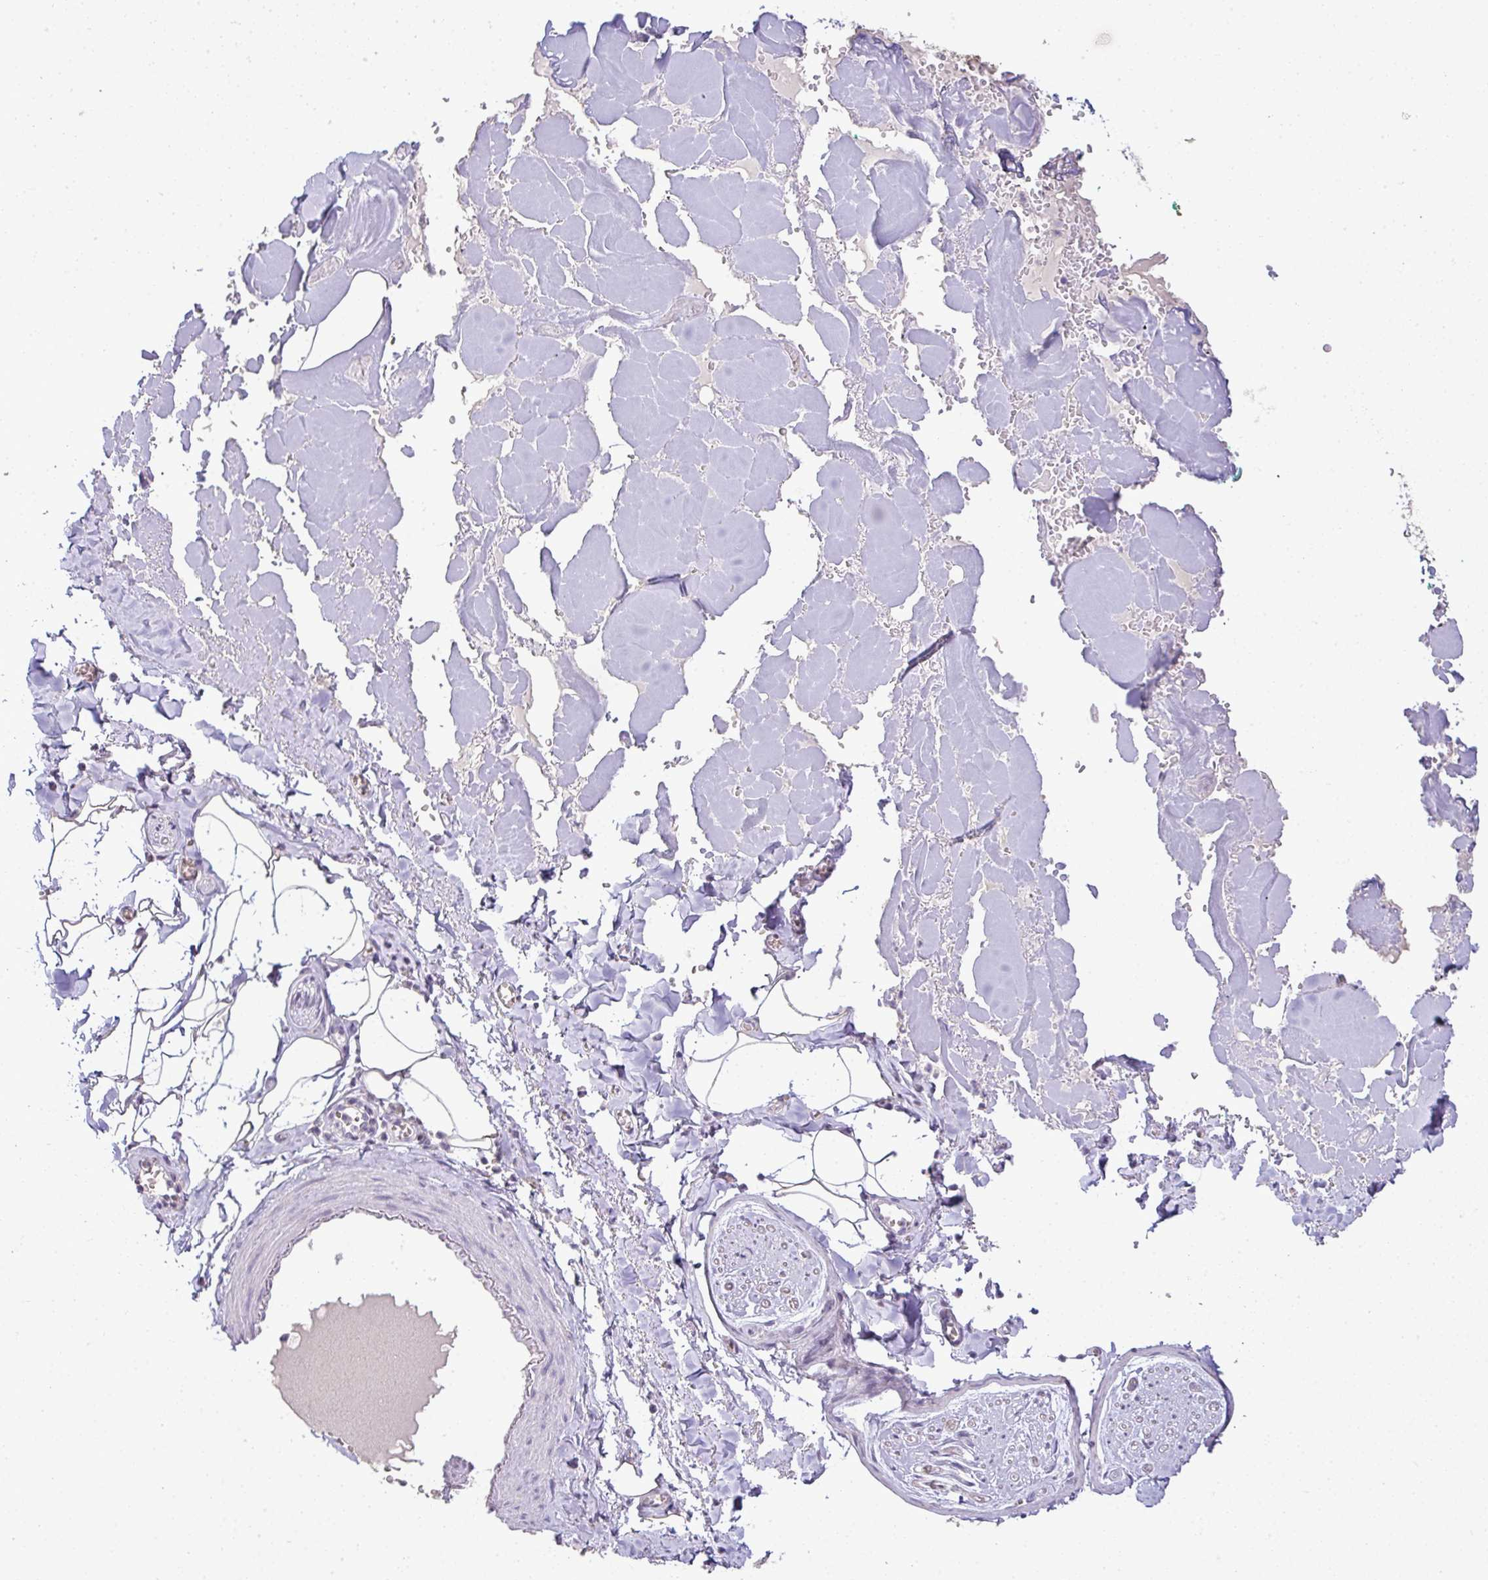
{"staining": {"intensity": "negative", "quantity": "none", "location": "none"}, "tissue": "adipose tissue", "cell_type": "Adipocytes", "image_type": "normal", "snomed": [{"axis": "morphology", "description": "Normal tissue, NOS"}, {"axis": "topography", "description": "Vulva"}, {"axis": "topography", "description": "Peripheral nerve tissue"}], "caption": "Immunohistochemical staining of benign adipose tissue reveals no significant staining in adipocytes. Brightfield microscopy of IHC stained with DAB (3,3'-diaminobenzidine) (brown) and hematoxylin (blue), captured at high magnification.", "gene": "CMPK1", "patient": {"sex": "female", "age": 66}}